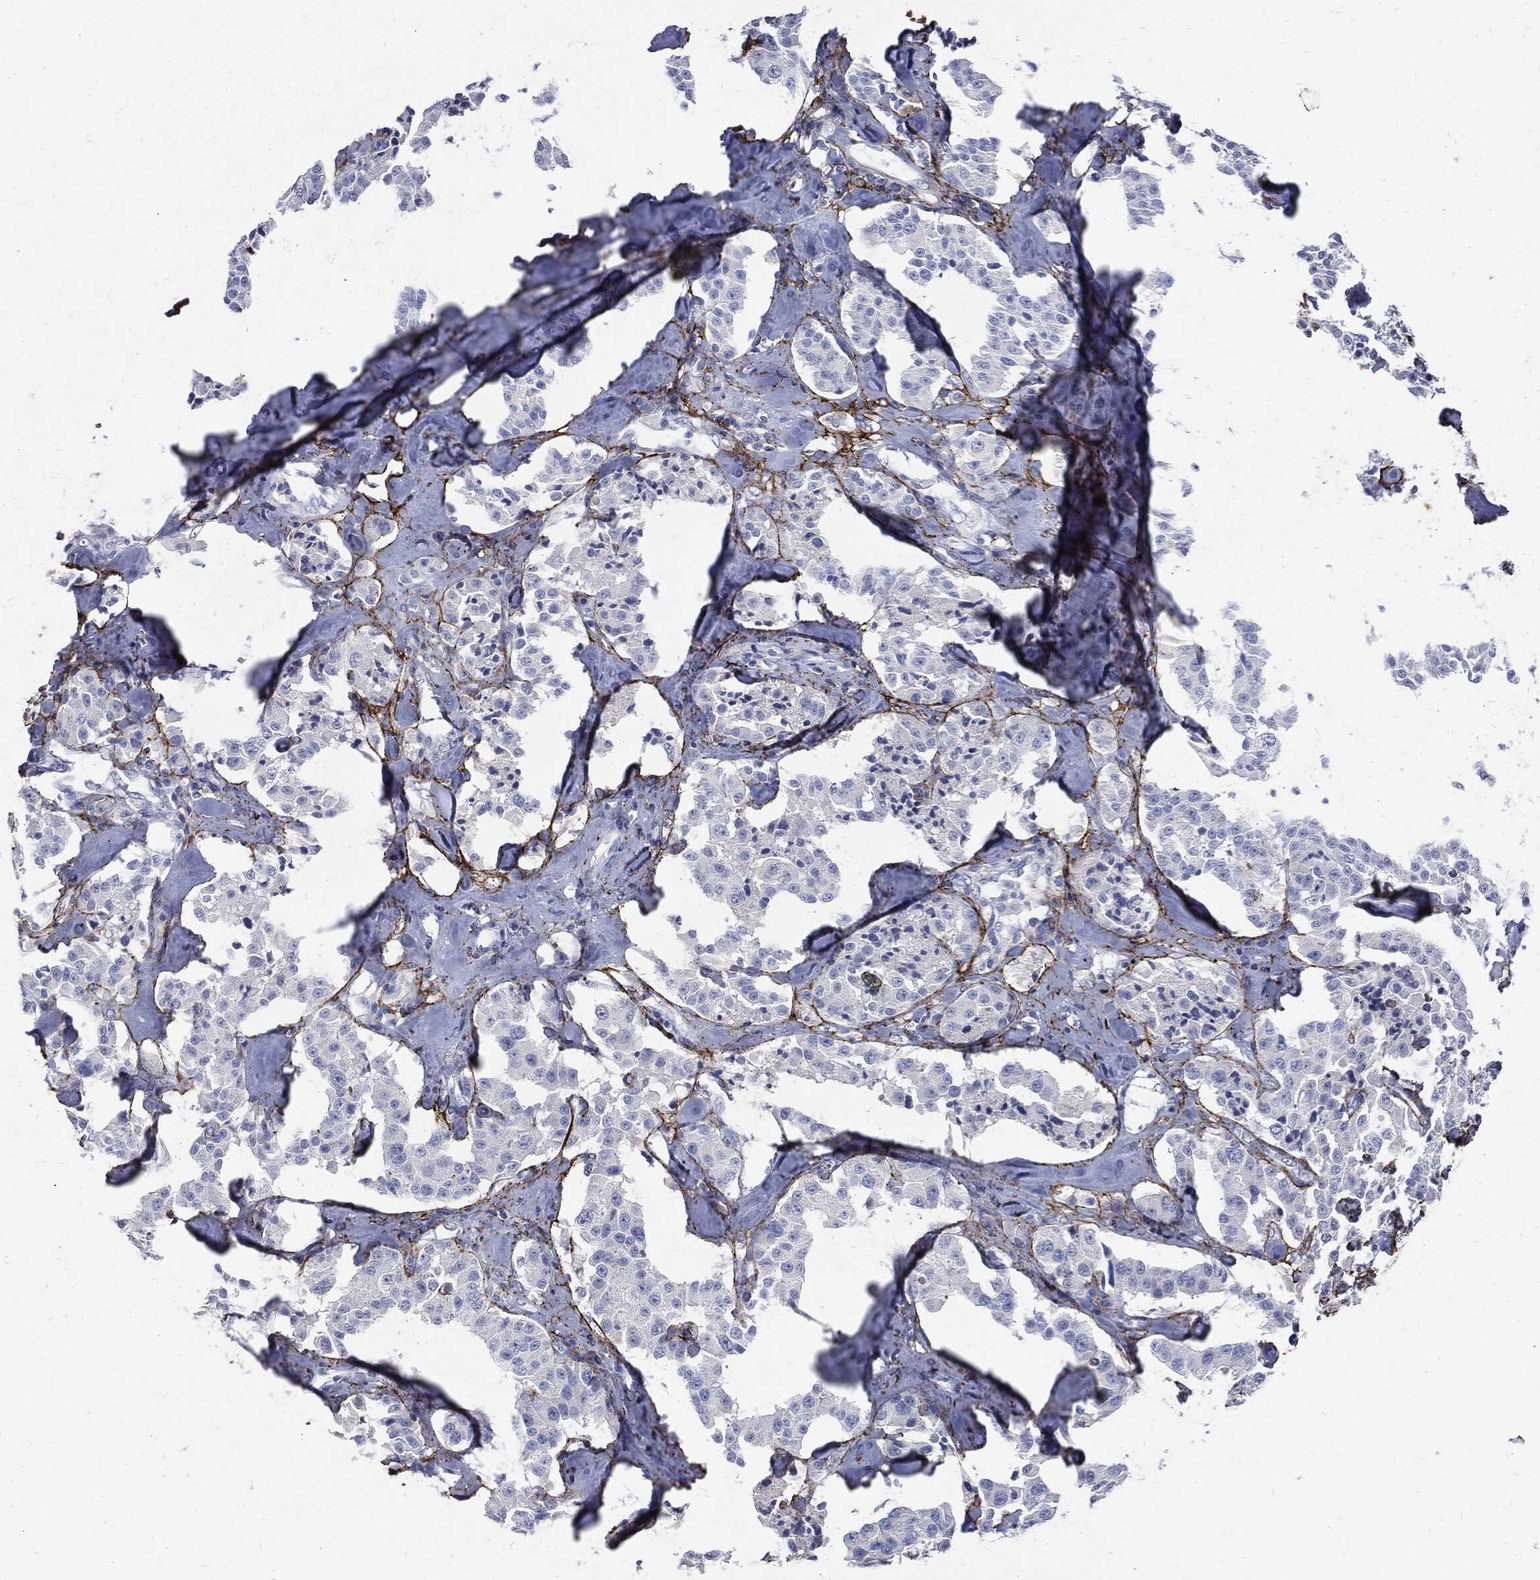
{"staining": {"intensity": "negative", "quantity": "none", "location": "none"}, "tissue": "carcinoid", "cell_type": "Tumor cells", "image_type": "cancer", "snomed": [{"axis": "morphology", "description": "Carcinoid, malignant, NOS"}, {"axis": "topography", "description": "Pancreas"}], "caption": "IHC image of neoplastic tissue: human malignant carcinoid stained with DAB (3,3'-diaminobenzidine) demonstrates no significant protein expression in tumor cells. (DAB immunohistochemistry (IHC) with hematoxylin counter stain).", "gene": "FBN1", "patient": {"sex": "male", "age": 41}}